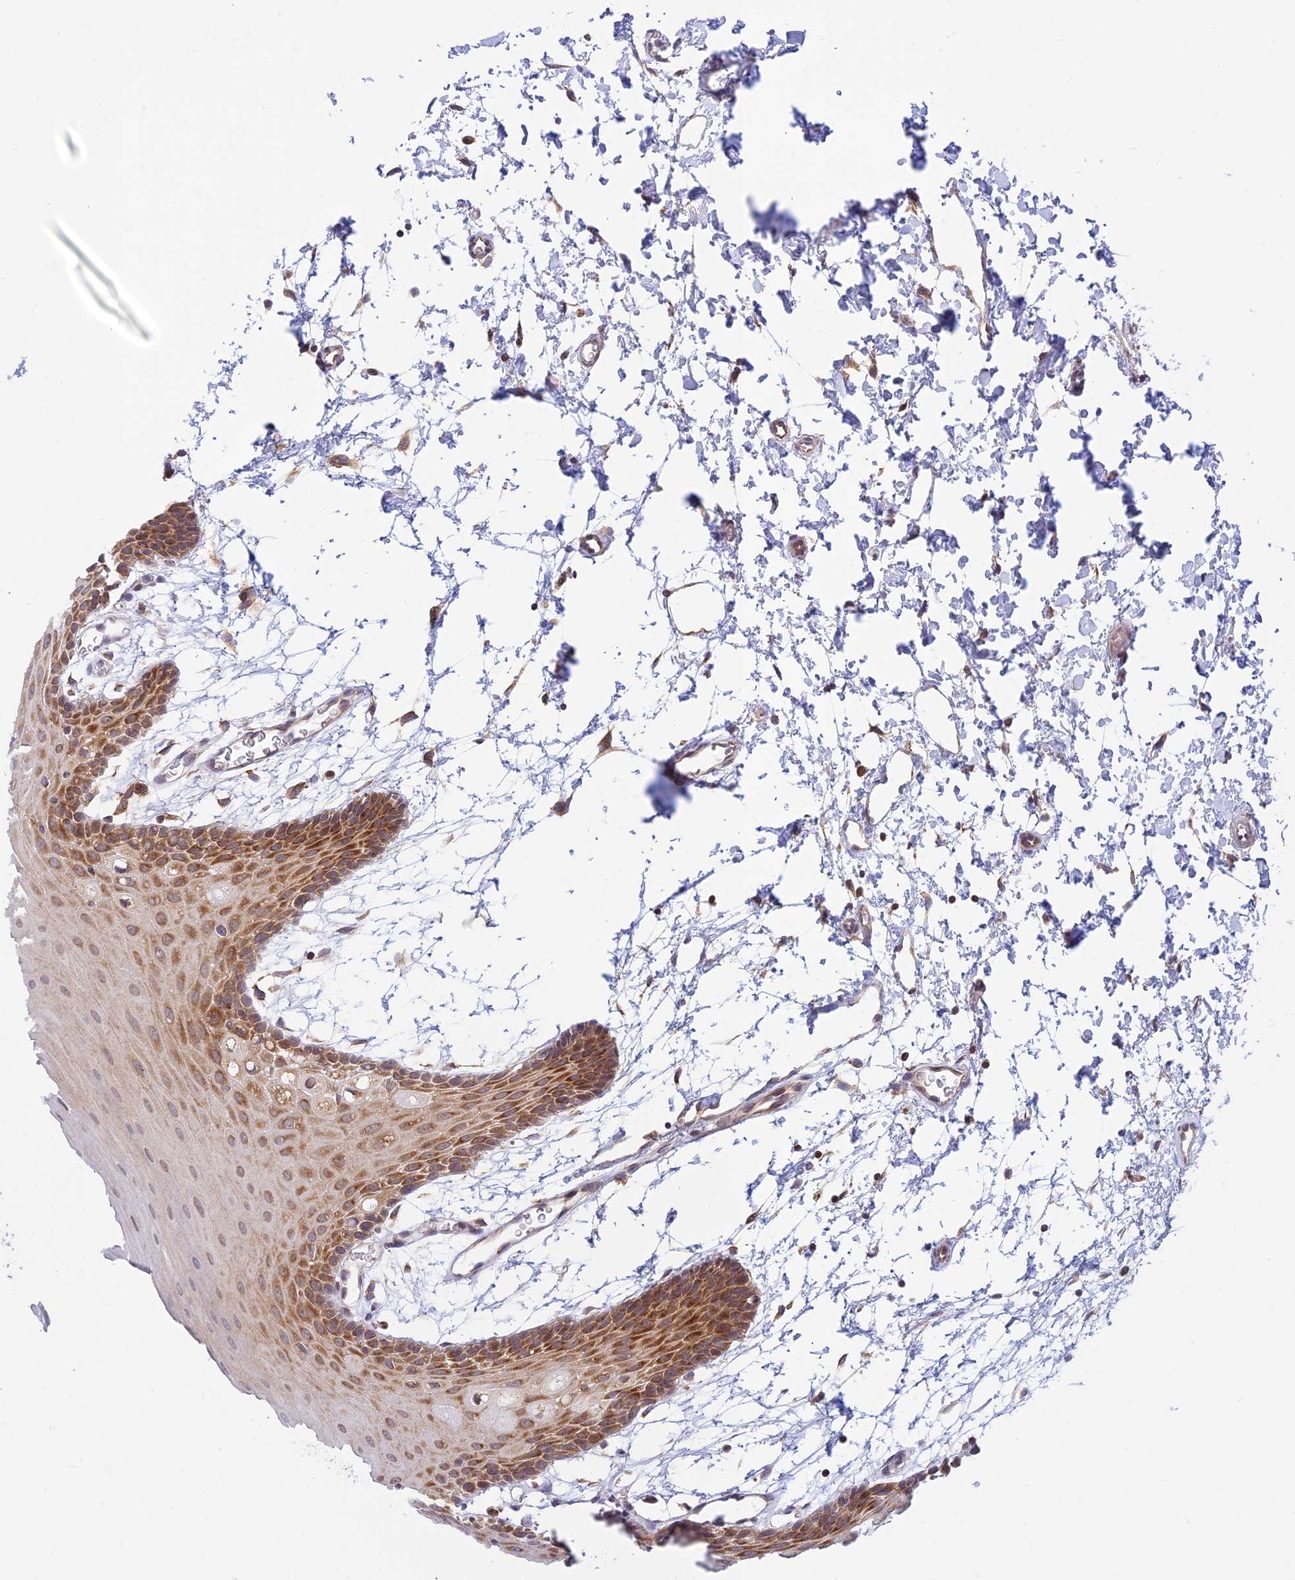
{"staining": {"intensity": "moderate", "quantity": ">75%", "location": "cytoplasmic/membranous"}, "tissue": "oral mucosa", "cell_type": "Squamous epithelial cells", "image_type": "normal", "snomed": [{"axis": "morphology", "description": "Normal tissue, NOS"}, {"axis": "topography", "description": "Skeletal muscle"}, {"axis": "topography", "description": "Oral tissue"}, {"axis": "topography", "description": "Salivary gland"}, {"axis": "topography", "description": "Peripheral nerve tissue"}], "caption": "IHC of benign human oral mucosa demonstrates medium levels of moderate cytoplasmic/membranous staining in about >75% of squamous epithelial cells. (DAB (3,3'-diaminobenzidine) IHC with brightfield microscopy, high magnification).", "gene": "HOOK2", "patient": {"sex": "male", "age": 54}}